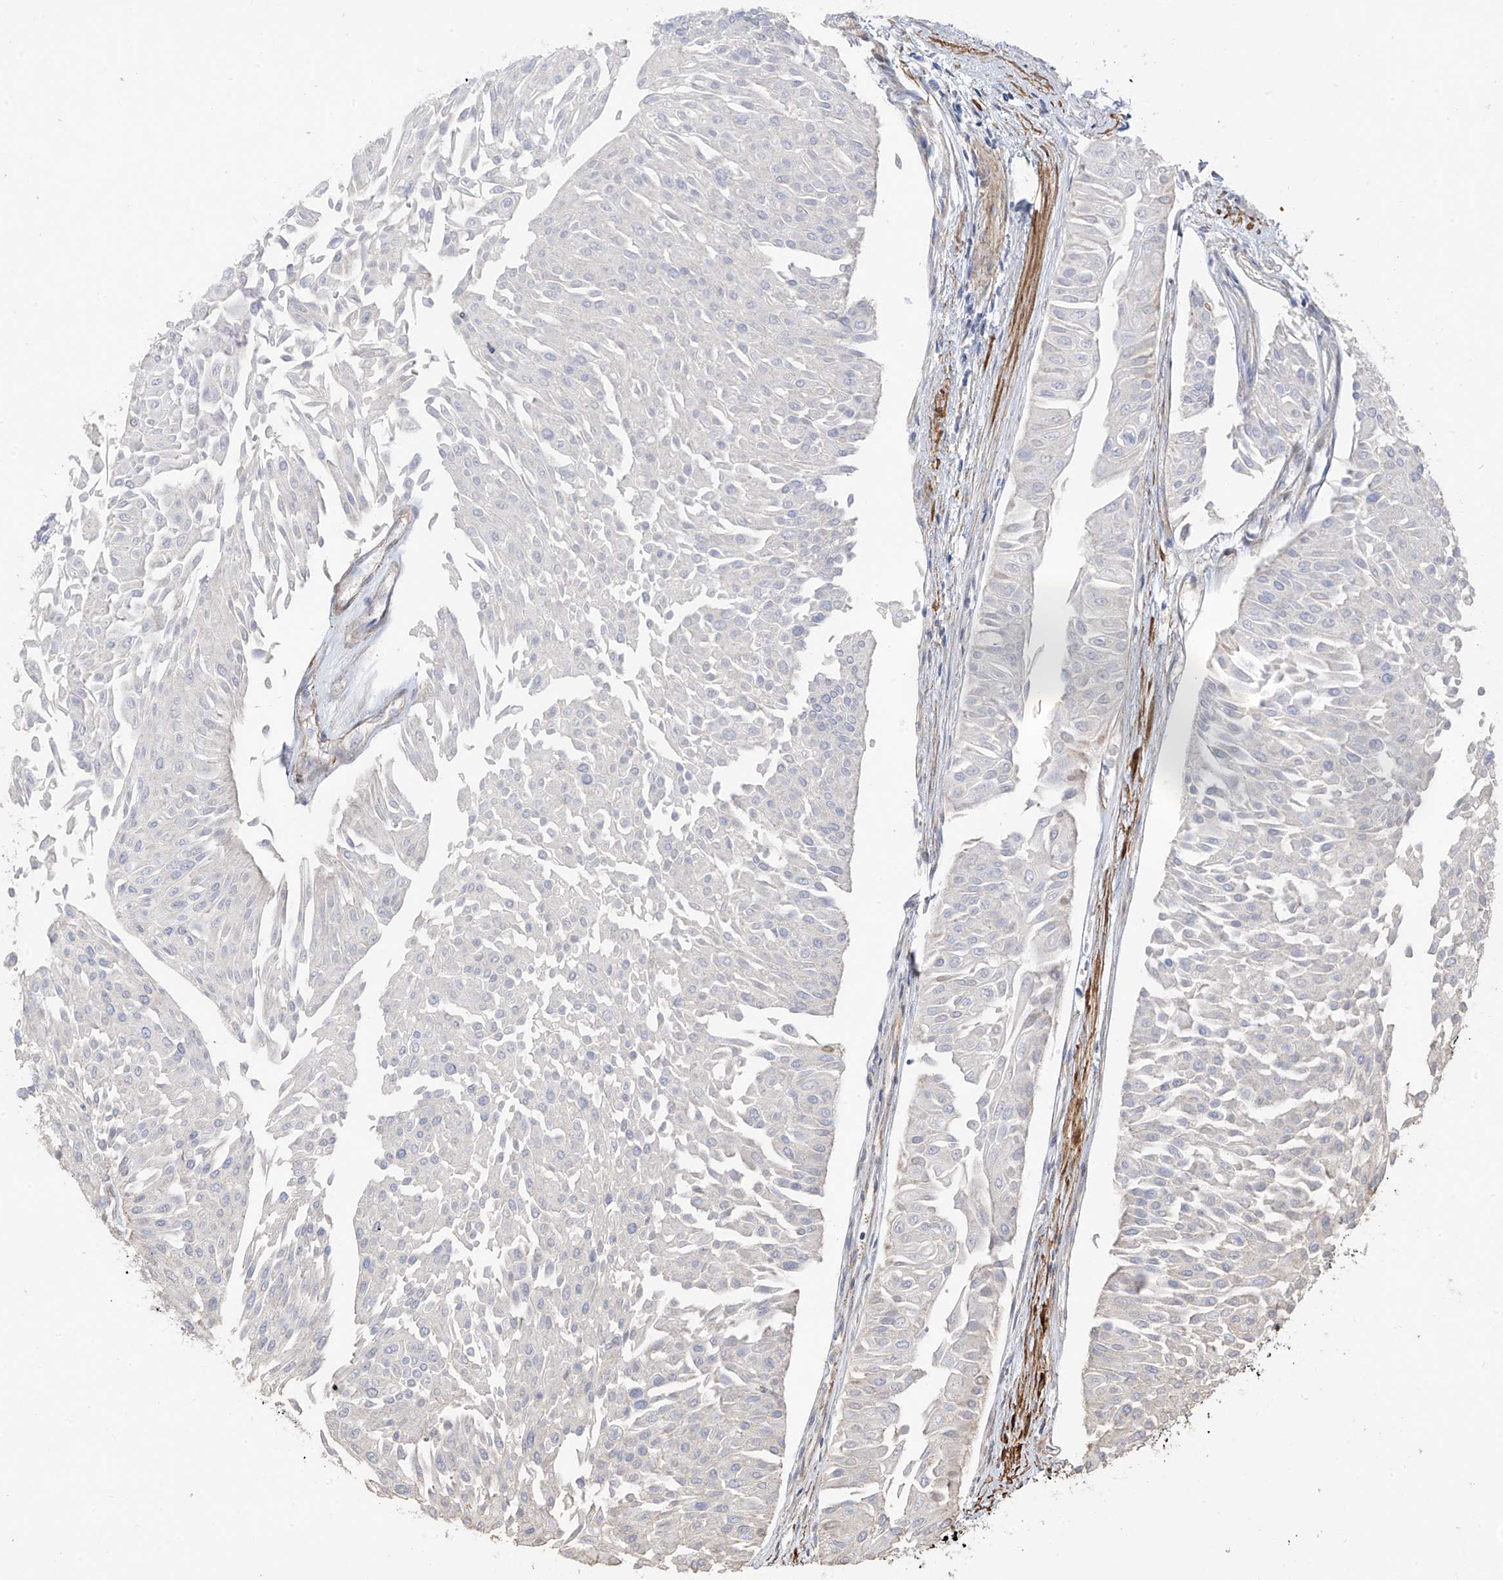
{"staining": {"intensity": "negative", "quantity": "none", "location": "none"}, "tissue": "urothelial cancer", "cell_type": "Tumor cells", "image_type": "cancer", "snomed": [{"axis": "morphology", "description": "Urothelial carcinoma, Low grade"}, {"axis": "topography", "description": "Urinary bladder"}], "caption": "High power microscopy photomicrograph of an immunohistochemistry (IHC) image of urothelial carcinoma (low-grade), revealing no significant expression in tumor cells.", "gene": "SLC43A3", "patient": {"sex": "male", "age": 67}}